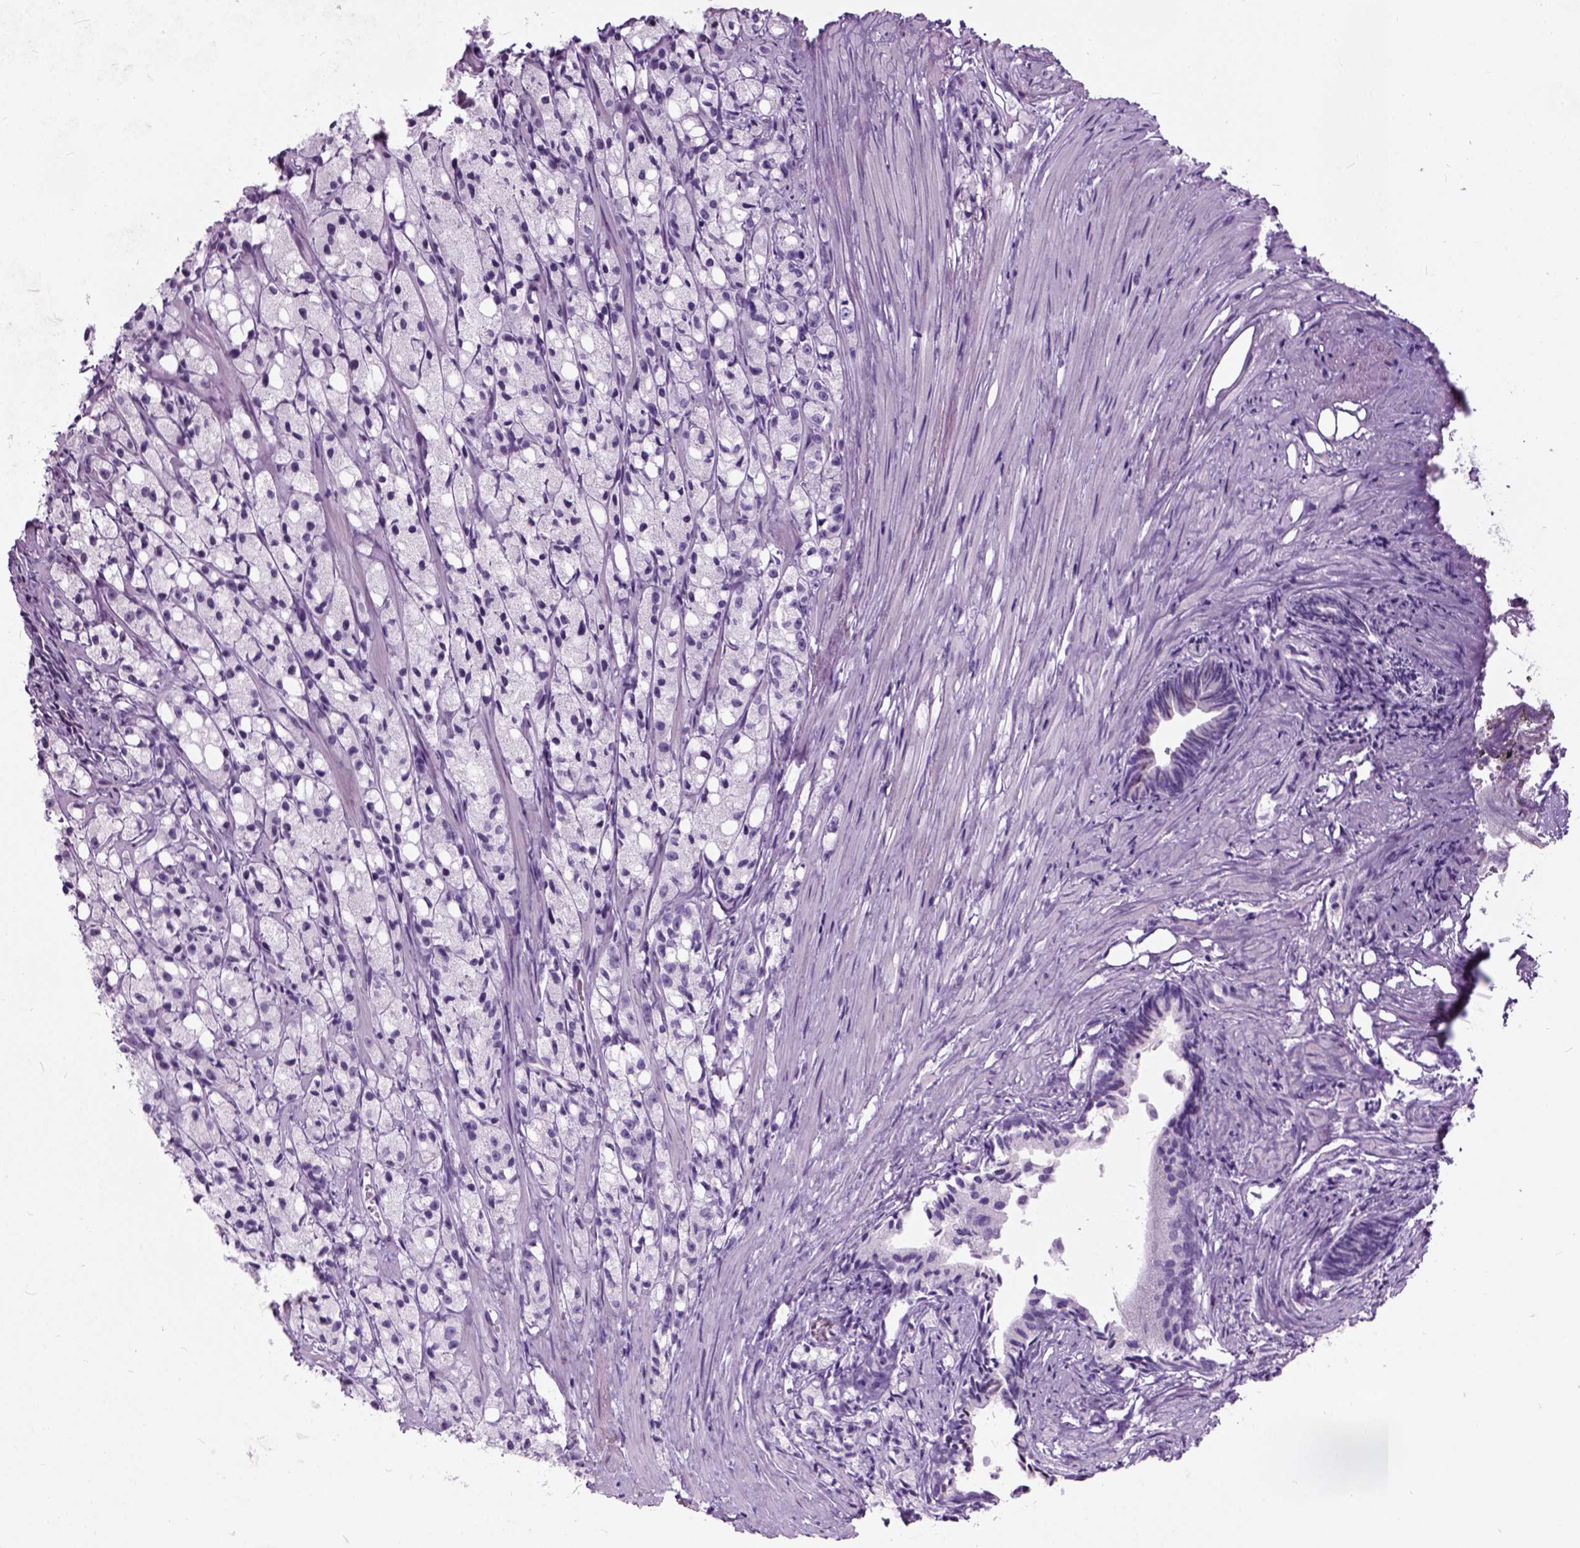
{"staining": {"intensity": "negative", "quantity": "none", "location": "none"}, "tissue": "prostate cancer", "cell_type": "Tumor cells", "image_type": "cancer", "snomed": [{"axis": "morphology", "description": "Adenocarcinoma, High grade"}, {"axis": "topography", "description": "Prostate"}], "caption": "A high-resolution image shows immunohistochemistry staining of prostate high-grade adenocarcinoma, which exhibits no significant expression in tumor cells.", "gene": "AXDND1", "patient": {"sex": "male", "age": 75}}